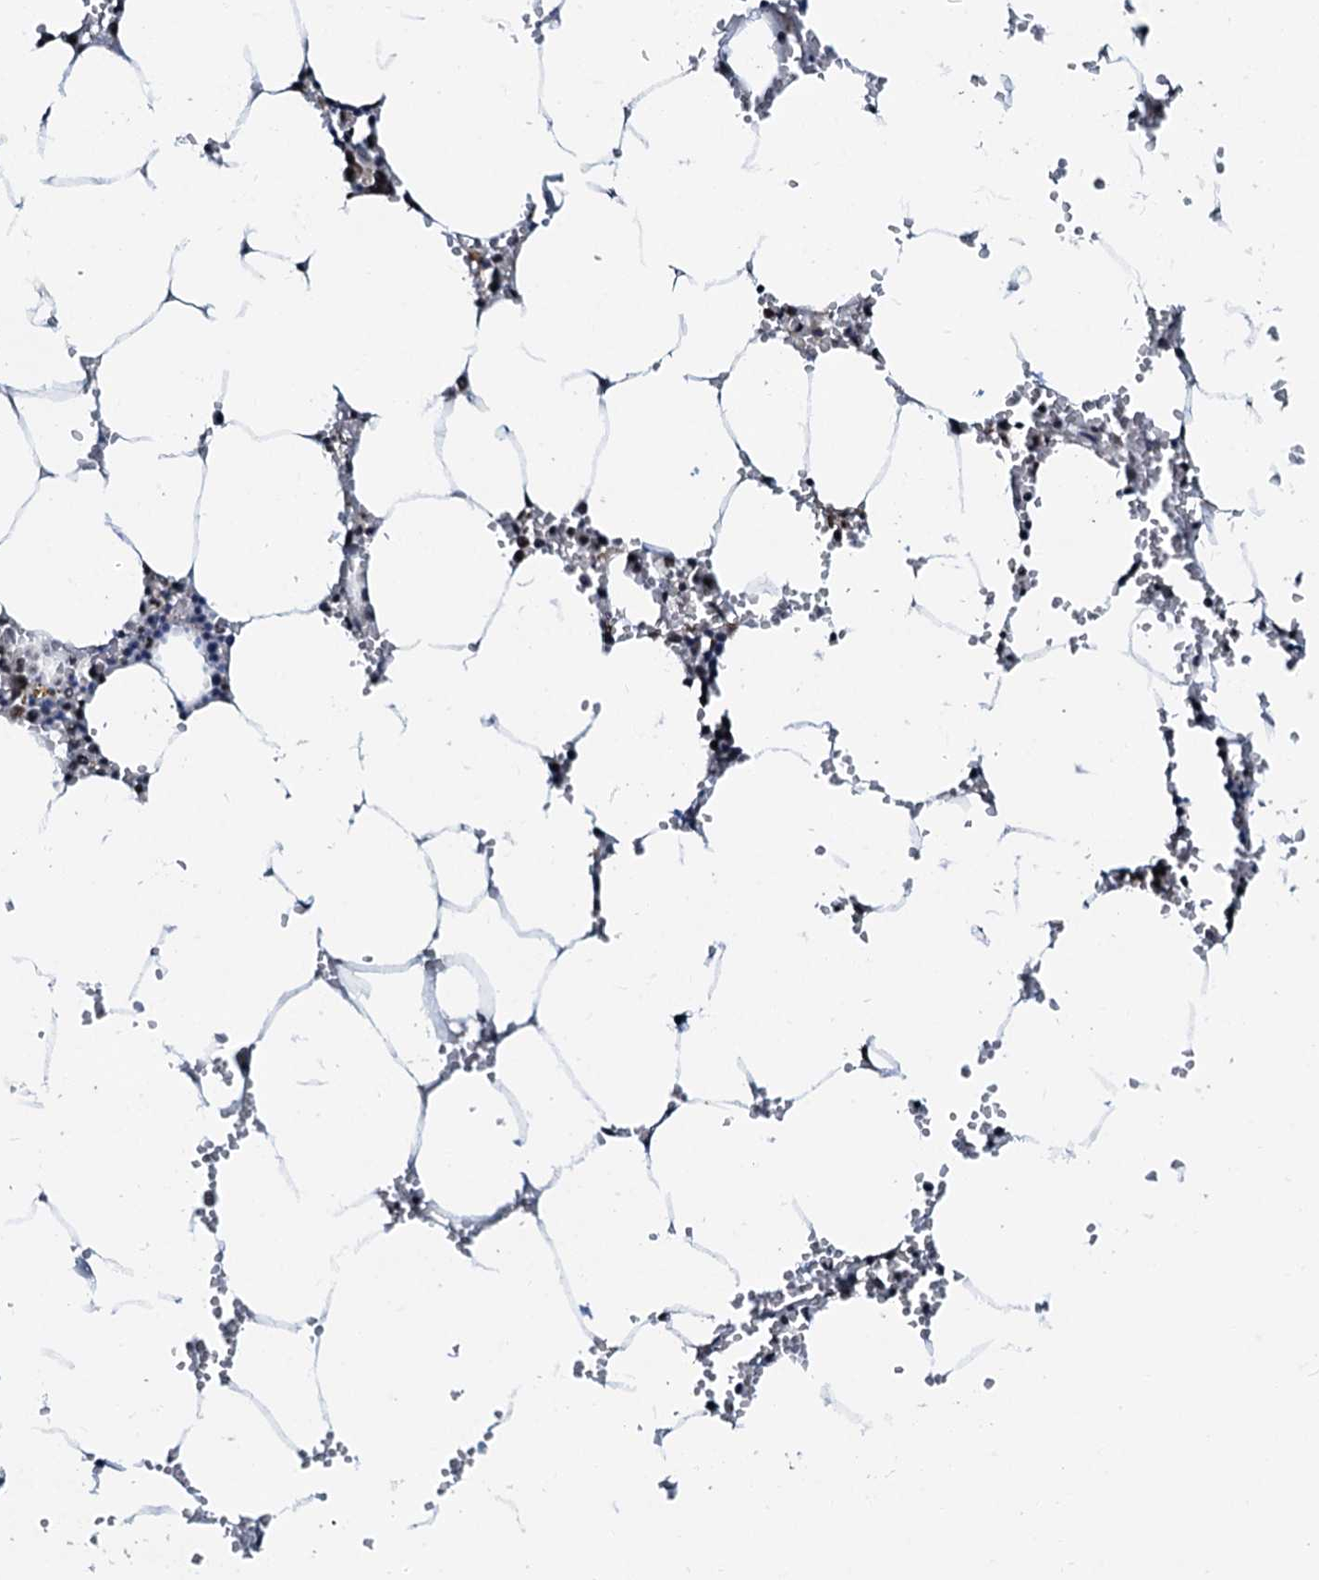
{"staining": {"intensity": "weak", "quantity": "25%-75%", "location": "nuclear"}, "tissue": "bone marrow", "cell_type": "Hematopoietic cells", "image_type": "normal", "snomed": [{"axis": "morphology", "description": "Normal tissue, NOS"}, {"axis": "topography", "description": "Bone marrow"}], "caption": "Brown immunohistochemical staining in normal bone marrow reveals weak nuclear expression in about 25%-75% of hematopoietic cells. (brown staining indicates protein expression, while blue staining denotes nuclei).", "gene": "SNRPD1", "patient": {"sex": "male", "age": 70}}